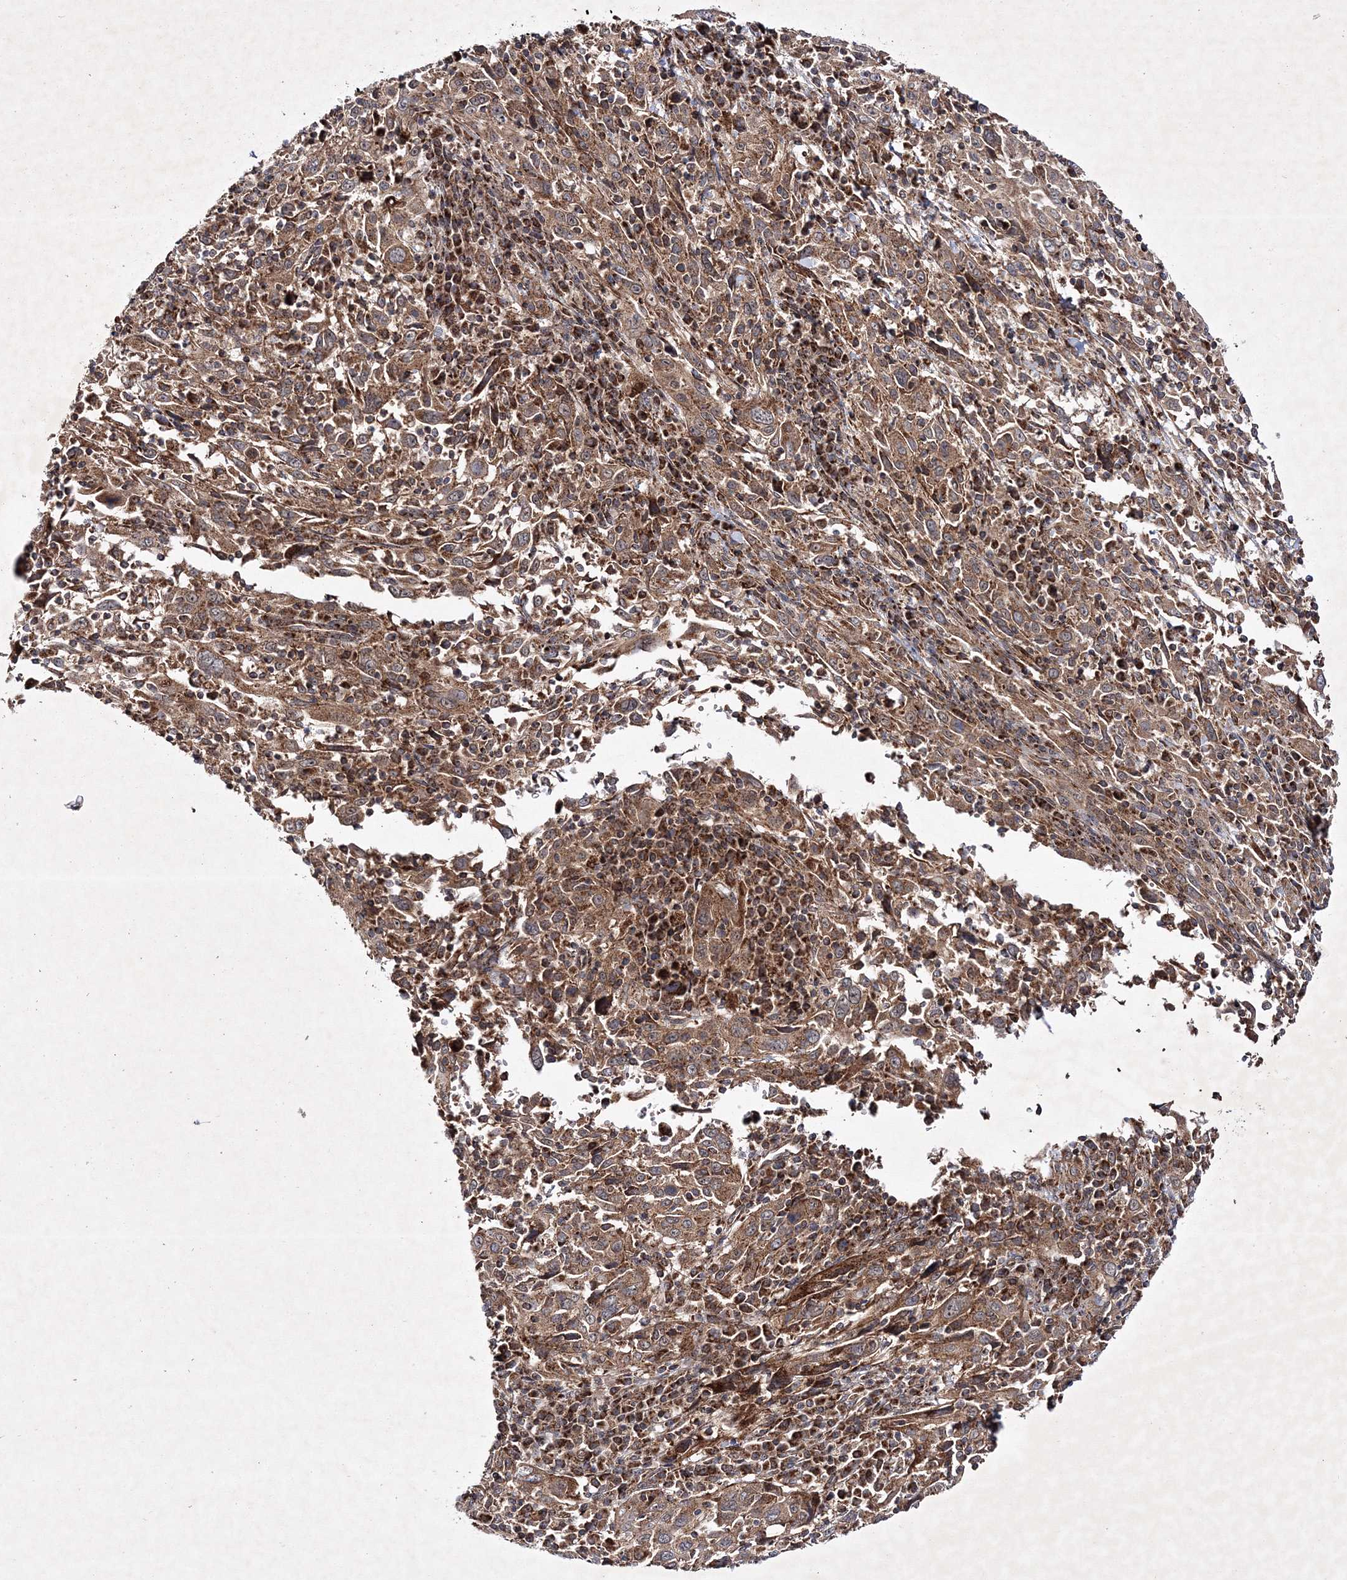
{"staining": {"intensity": "moderate", "quantity": ">75%", "location": "cytoplasmic/membranous"}, "tissue": "cervical cancer", "cell_type": "Tumor cells", "image_type": "cancer", "snomed": [{"axis": "morphology", "description": "Squamous cell carcinoma, NOS"}, {"axis": "topography", "description": "Cervix"}], "caption": "A histopathology image of cervical cancer stained for a protein exhibits moderate cytoplasmic/membranous brown staining in tumor cells. The protein is stained brown, and the nuclei are stained in blue (DAB (3,3'-diaminobenzidine) IHC with brightfield microscopy, high magnification).", "gene": "SCRN3", "patient": {"sex": "female", "age": 46}}